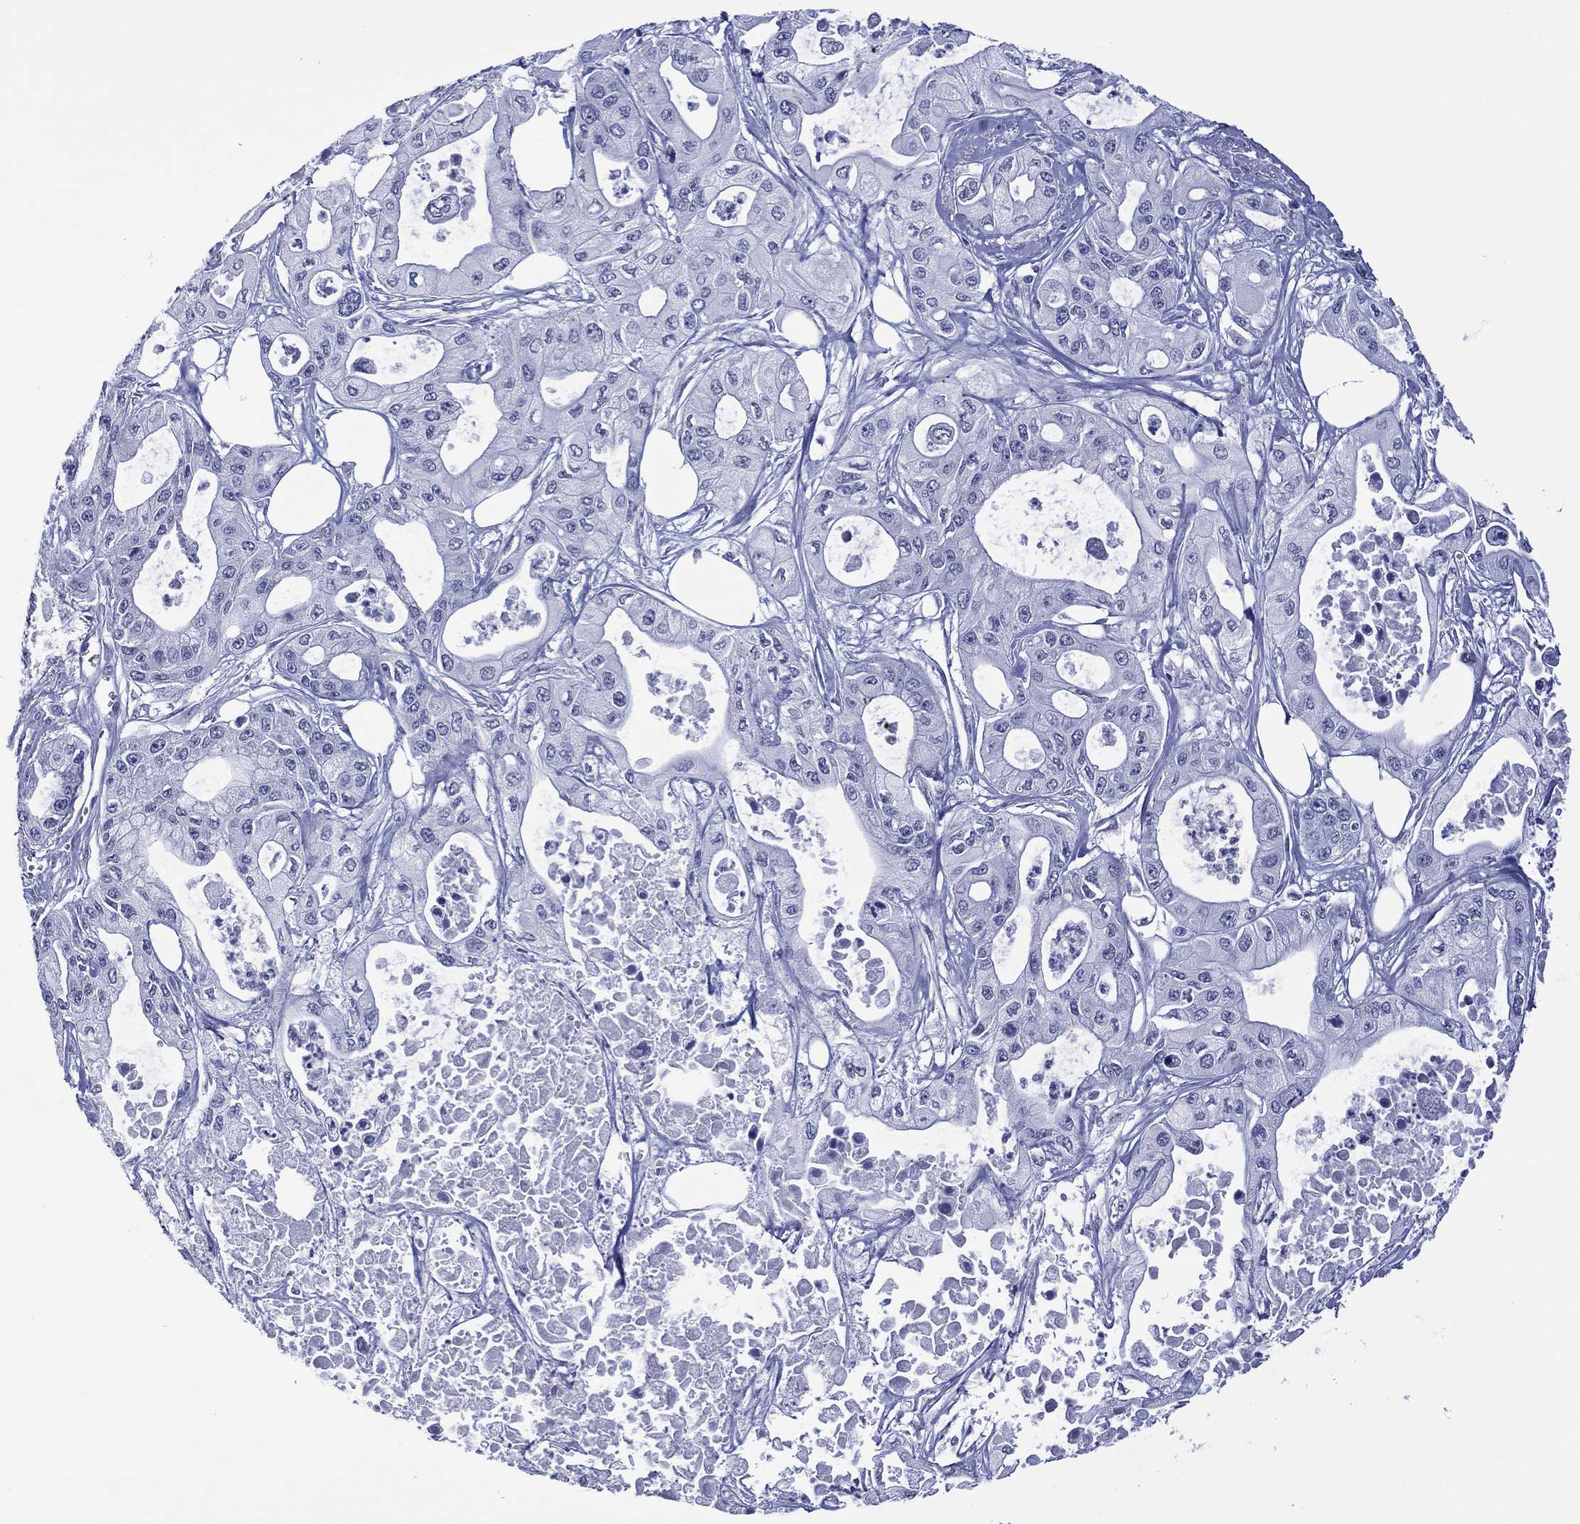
{"staining": {"intensity": "negative", "quantity": "none", "location": "none"}, "tissue": "pancreatic cancer", "cell_type": "Tumor cells", "image_type": "cancer", "snomed": [{"axis": "morphology", "description": "Adenocarcinoma, NOS"}, {"axis": "topography", "description": "Pancreas"}], "caption": "Photomicrograph shows no protein staining in tumor cells of pancreatic cancer tissue.", "gene": "UTF1", "patient": {"sex": "male", "age": 70}}